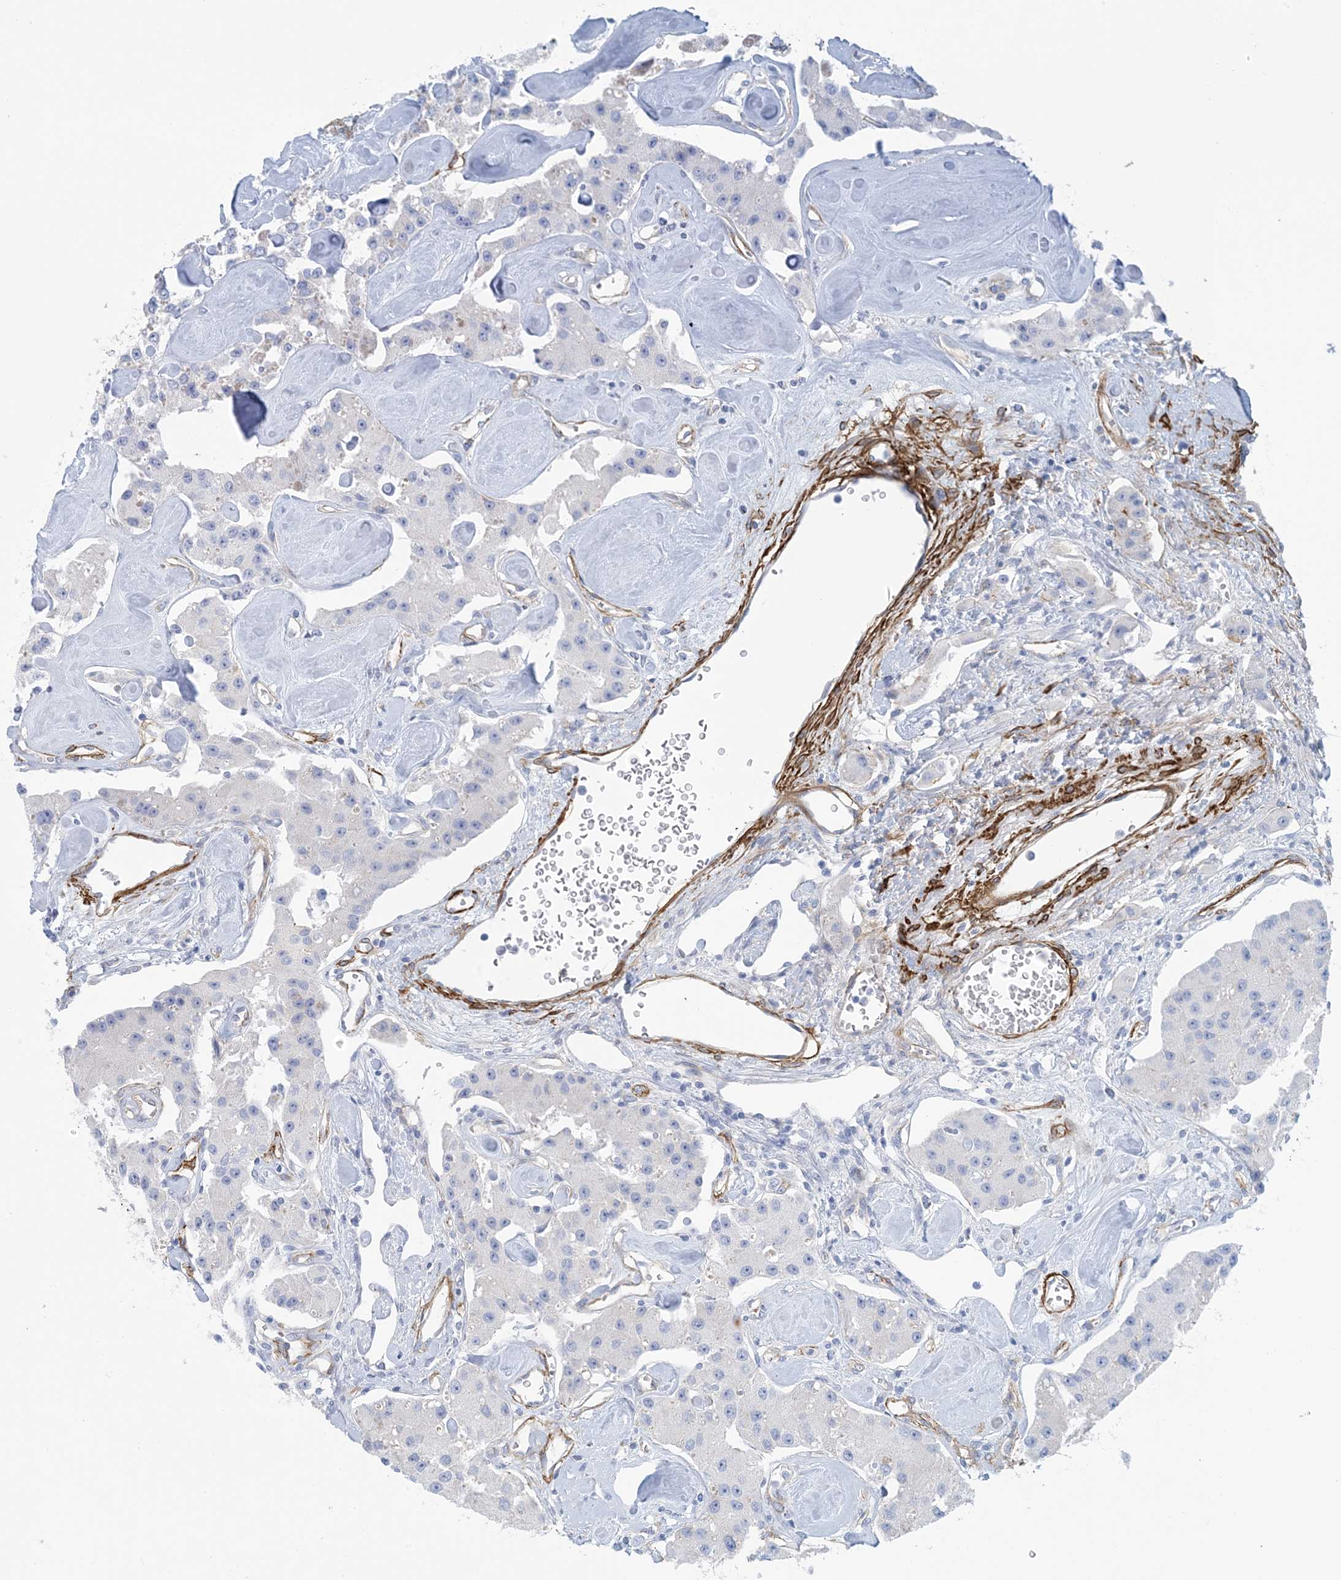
{"staining": {"intensity": "negative", "quantity": "none", "location": "none"}, "tissue": "carcinoid", "cell_type": "Tumor cells", "image_type": "cancer", "snomed": [{"axis": "morphology", "description": "Carcinoid, malignant, NOS"}, {"axis": "topography", "description": "Pancreas"}], "caption": "Immunohistochemistry of human carcinoid demonstrates no expression in tumor cells.", "gene": "SHANK1", "patient": {"sex": "male", "age": 41}}